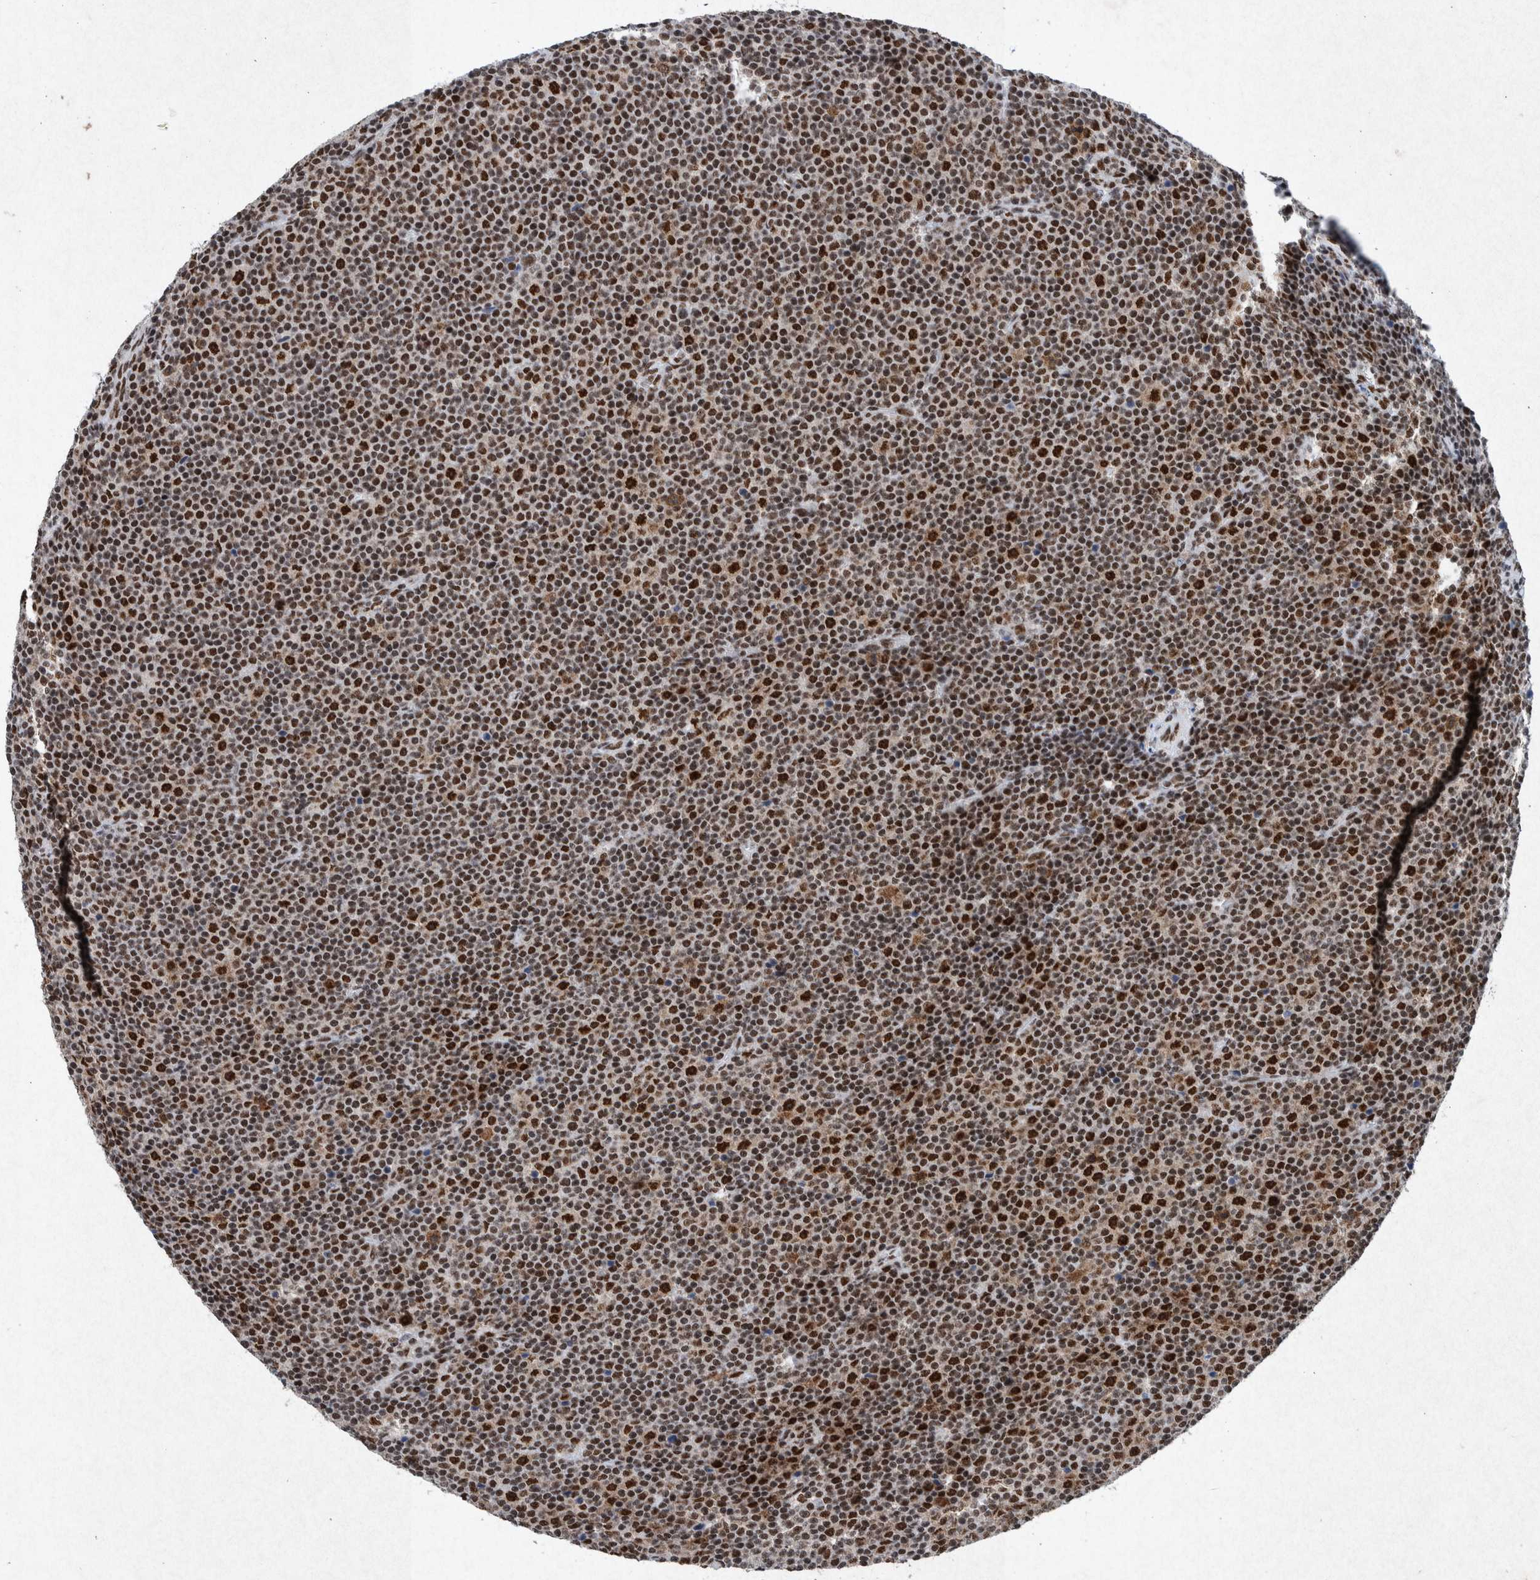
{"staining": {"intensity": "strong", "quantity": ">75%", "location": "nuclear"}, "tissue": "lymphoma", "cell_type": "Tumor cells", "image_type": "cancer", "snomed": [{"axis": "morphology", "description": "Malignant lymphoma, non-Hodgkin's type, Low grade"}, {"axis": "topography", "description": "Lymph node"}], "caption": "Lymphoma tissue exhibits strong nuclear positivity in about >75% of tumor cells, visualized by immunohistochemistry.", "gene": "TAF10", "patient": {"sex": "female", "age": 67}}